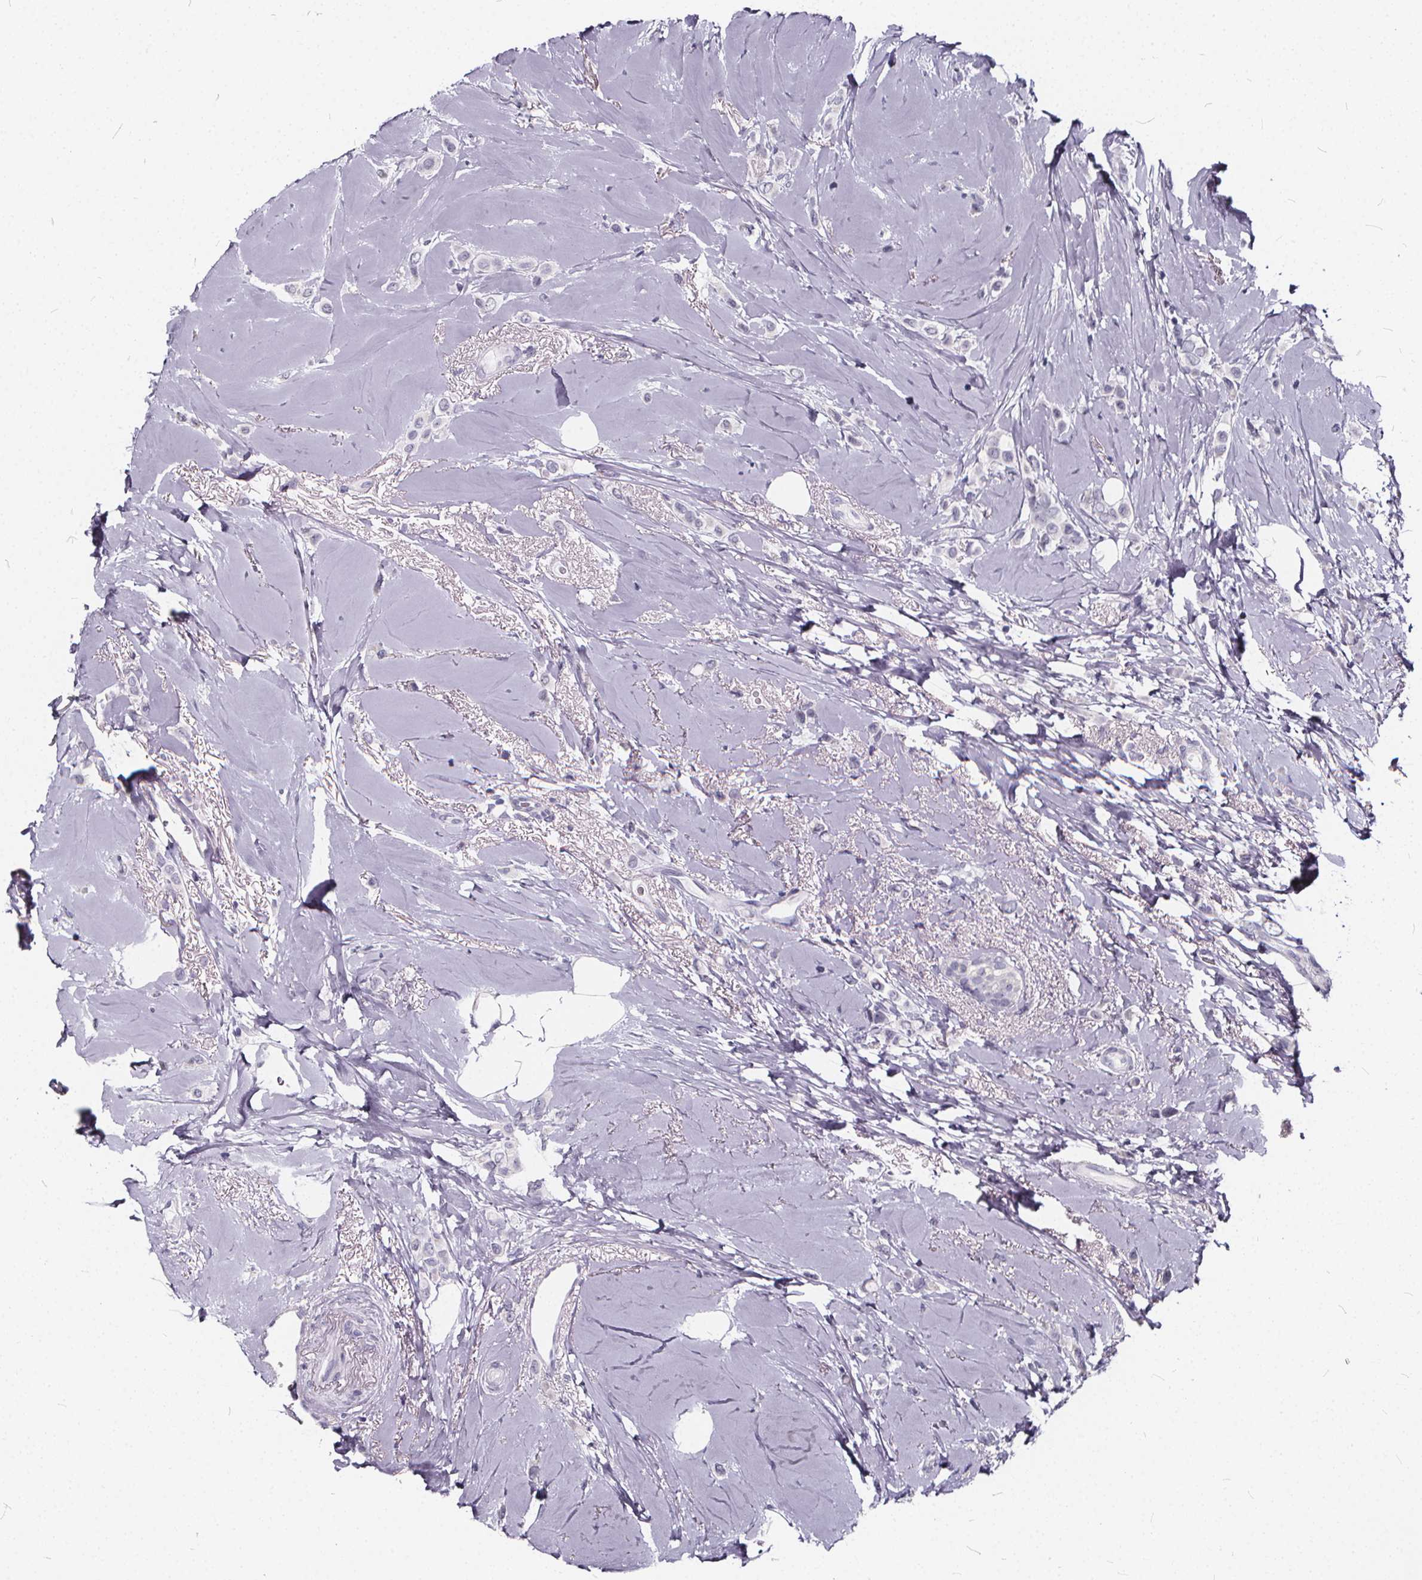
{"staining": {"intensity": "negative", "quantity": "none", "location": "none"}, "tissue": "breast cancer", "cell_type": "Tumor cells", "image_type": "cancer", "snomed": [{"axis": "morphology", "description": "Lobular carcinoma"}, {"axis": "topography", "description": "Breast"}], "caption": "This is an immunohistochemistry photomicrograph of lobular carcinoma (breast). There is no staining in tumor cells.", "gene": "SPEF2", "patient": {"sex": "female", "age": 66}}